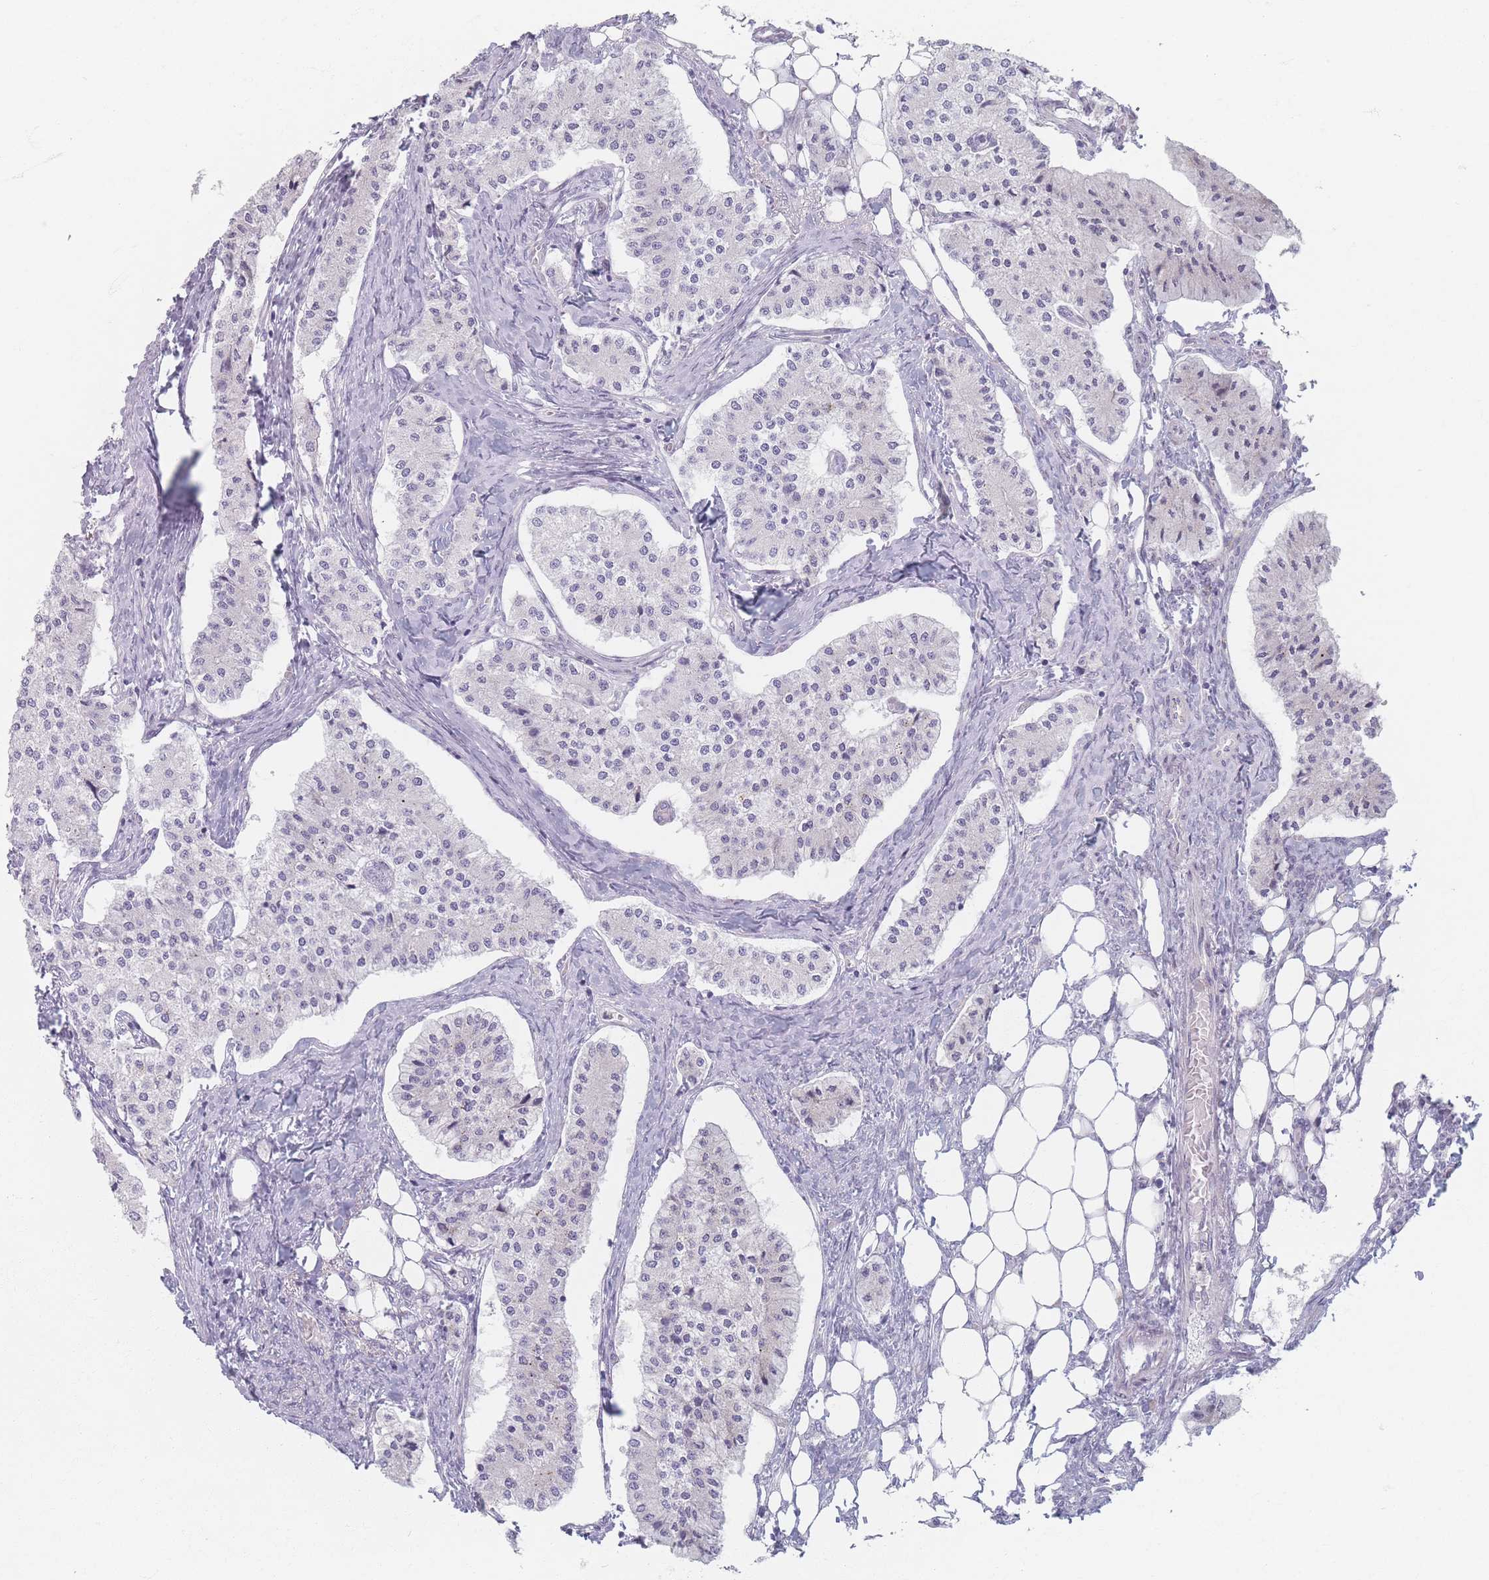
{"staining": {"intensity": "negative", "quantity": "none", "location": "none"}, "tissue": "carcinoid", "cell_type": "Tumor cells", "image_type": "cancer", "snomed": [{"axis": "morphology", "description": "Carcinoid, malignant, NOS"}, {"axis": "topography", "description": "Colon"}], "caption": "Carcinoid was stained to show a protein in brown. There is no significant staining in tumor cells.", "gene": "PIGM", "patient": {"sex": "female", "age": 52}}